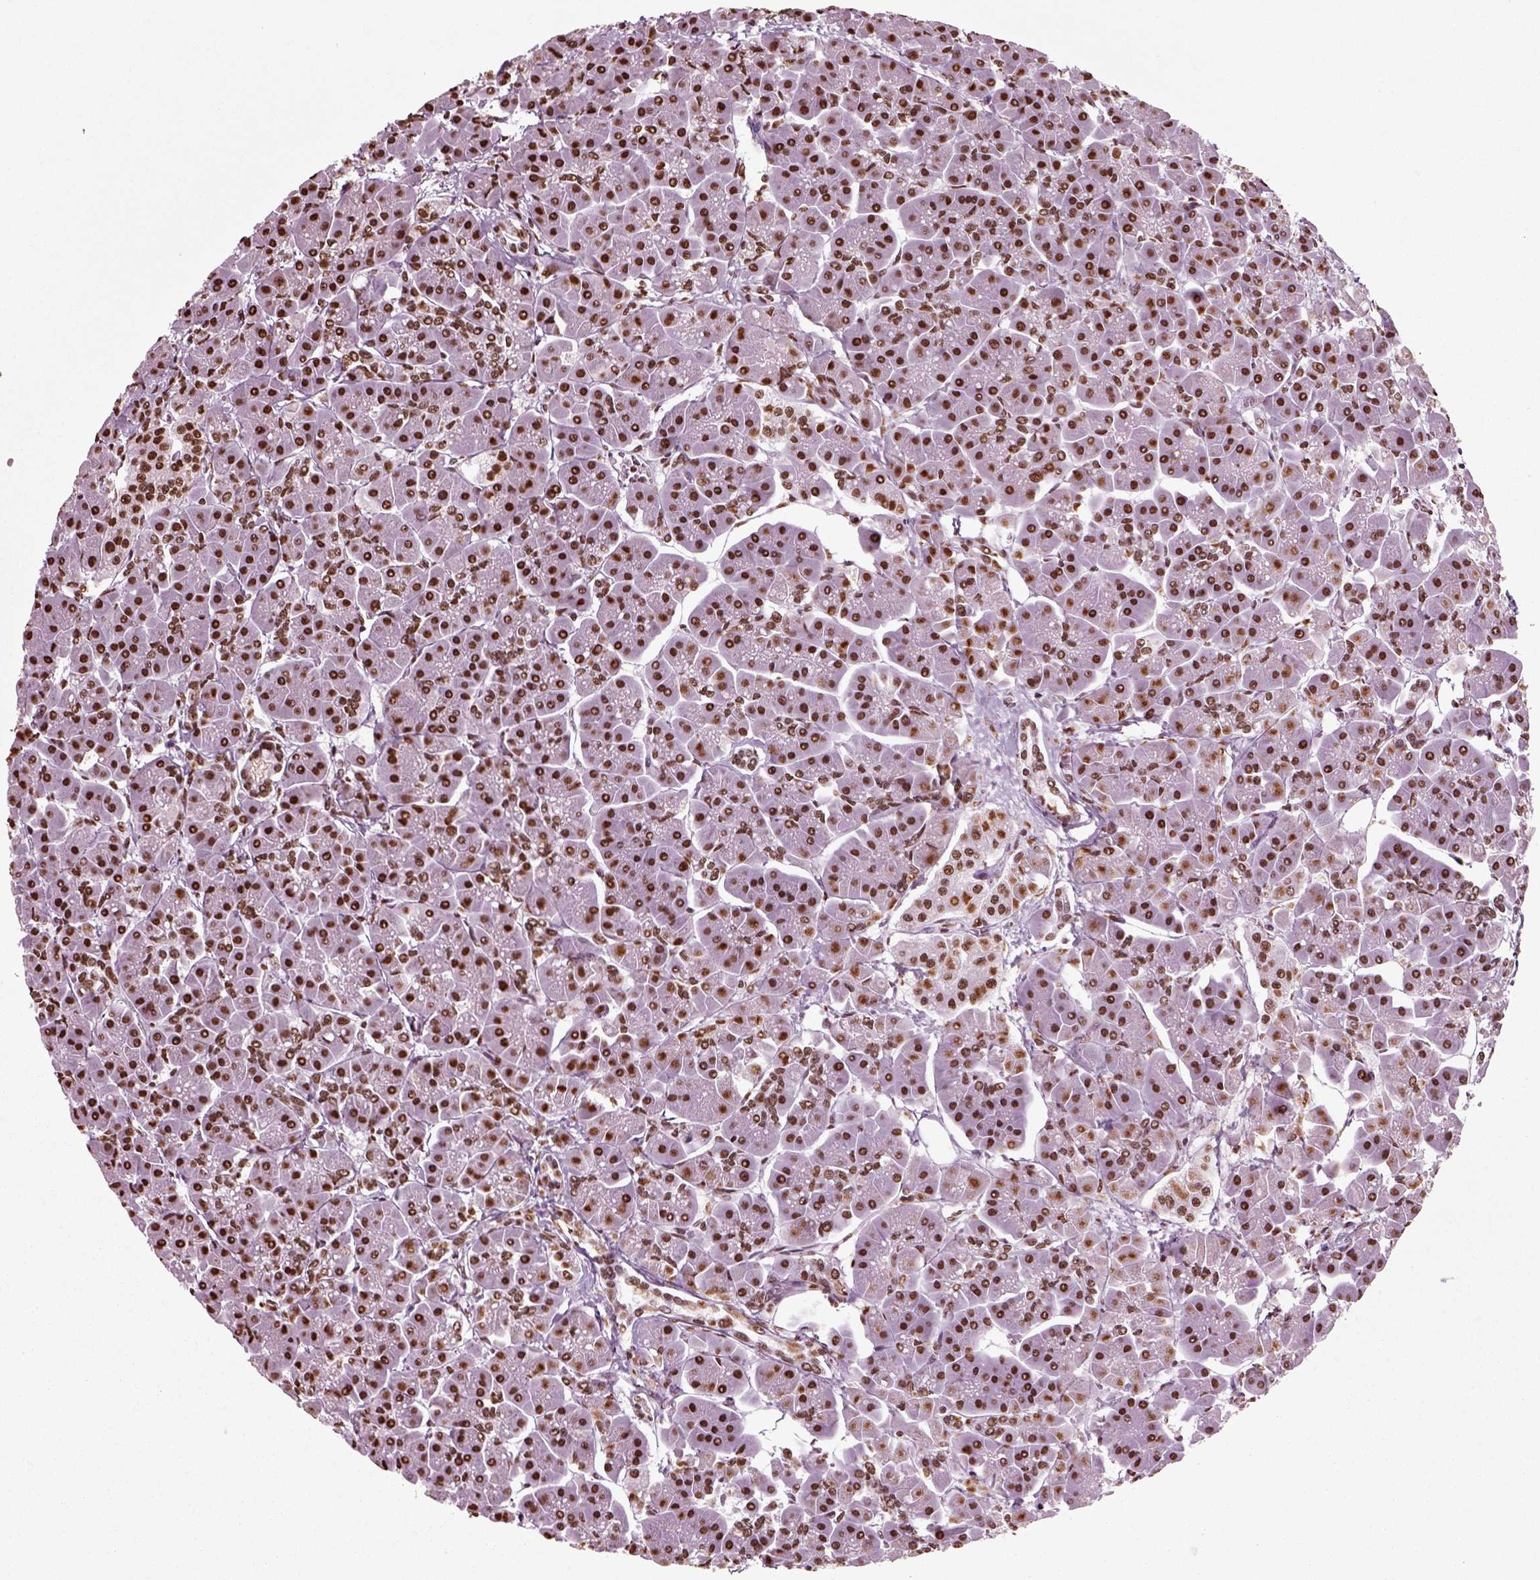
{"staining": {"intensity": "strong", "quantity": ">75%", "location": "nuclear"}, "tissue": "pancreas", "cell_type": "Exocrine glandular cells", "image_type": "normal", "snomed": [{"axis": "morphology", "description": "Normal tissue, NOS"}, {"axis": "topography", "description": "Pancreas"}], "caption": "DAB immunohistochemical staining of normal pancreas reveals strong nuclear protein positivity in approximately >75% of exocrine glandular cells.", "gene": "POLR1H", "patient": {"sex": "male", "age": 70}}